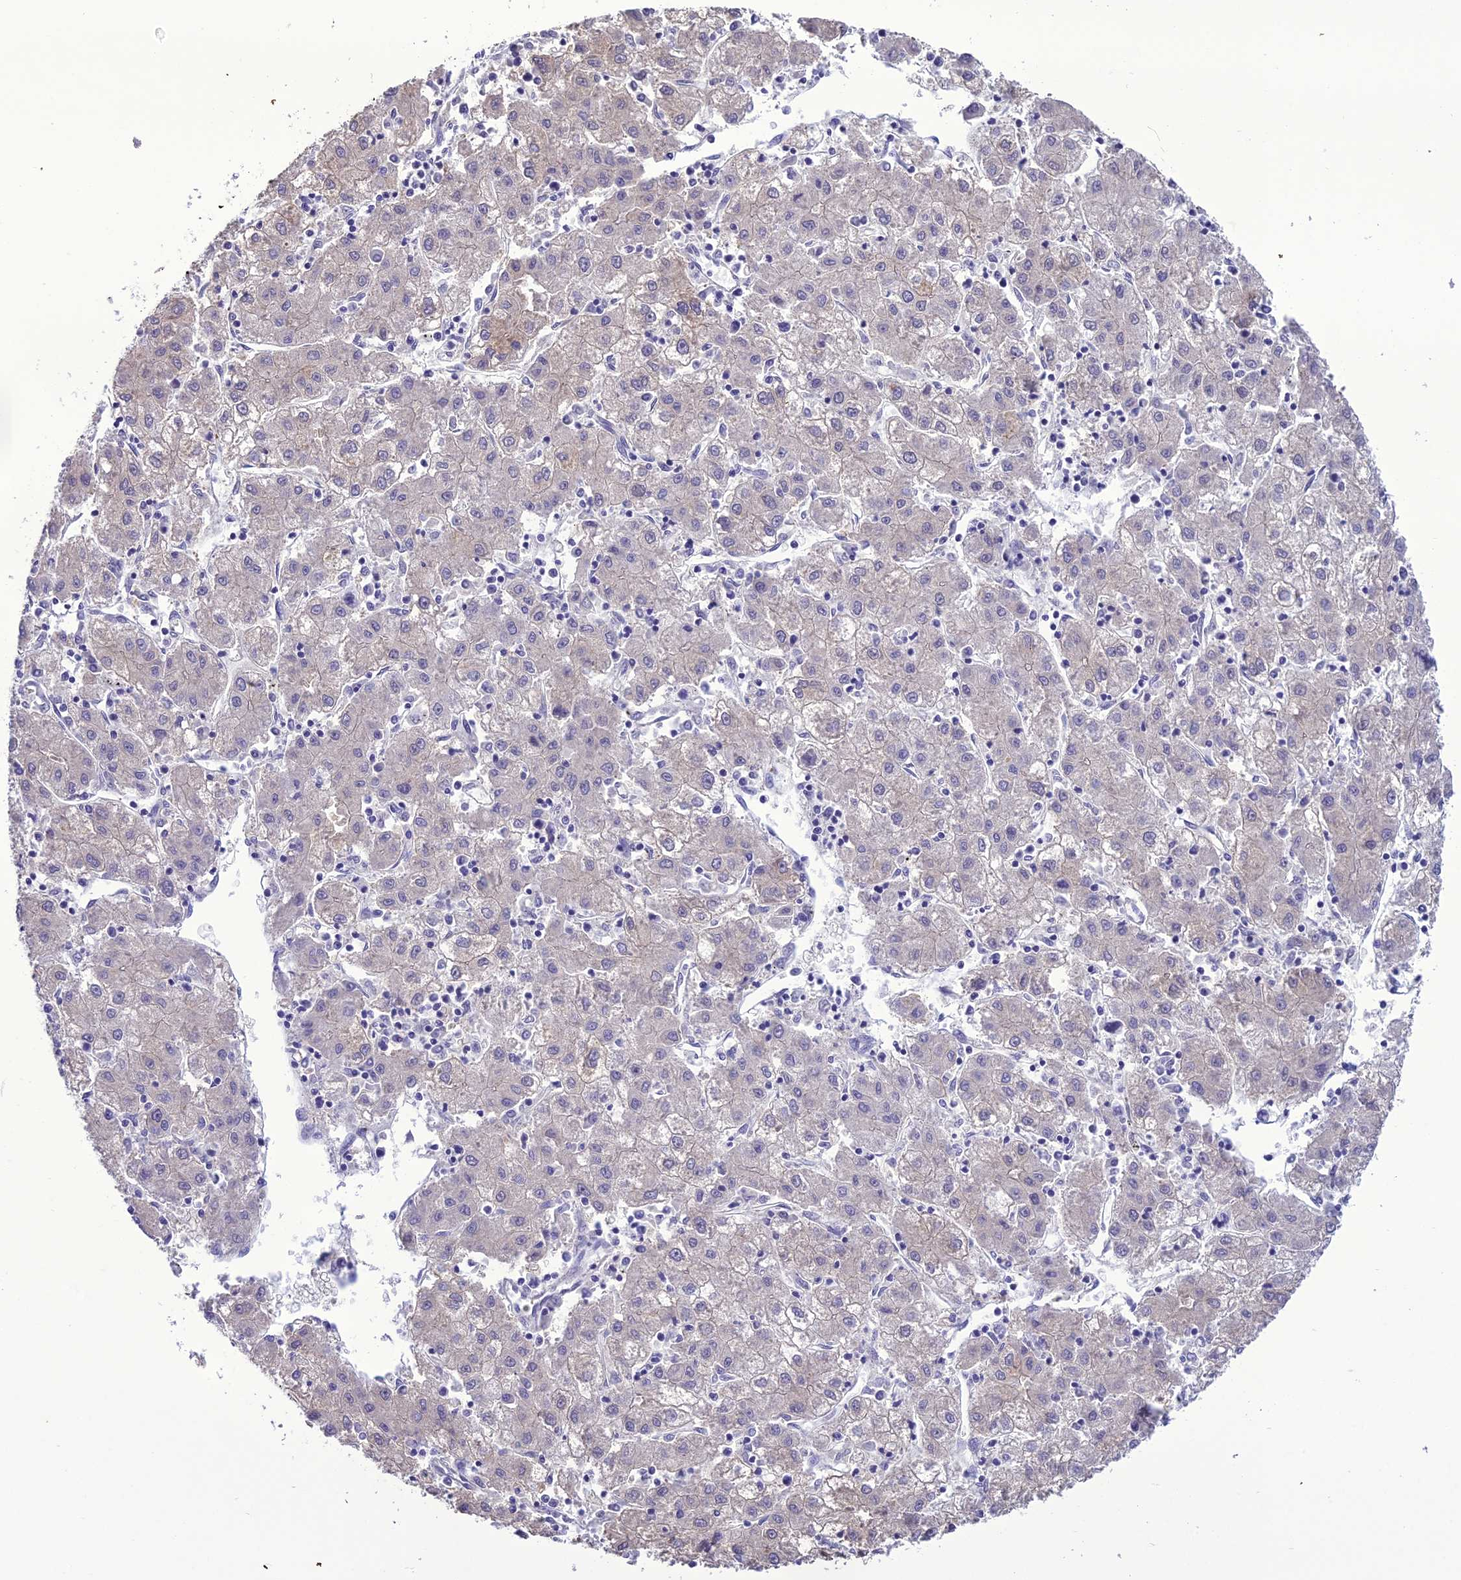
{"staining": {"intensity": "negative", "quantity": "none", "location": "none"}, "tissue": "liver cancer", "cell_type": "Tumor cells", "image_type": "cancer", "snomed": [{"axis": "morphology", "description": "Carcinoma, Hepatocellular, NOS"}, {"axis": "topography", "description": "Liver"}], "caption": "The image exhibits no staining of tumor cells in hepatocellular carcinoma (liver). (DAB IHC, high magnification).", "gene": "SCRT1", "patient": {"sex": "male", "age": 72}}